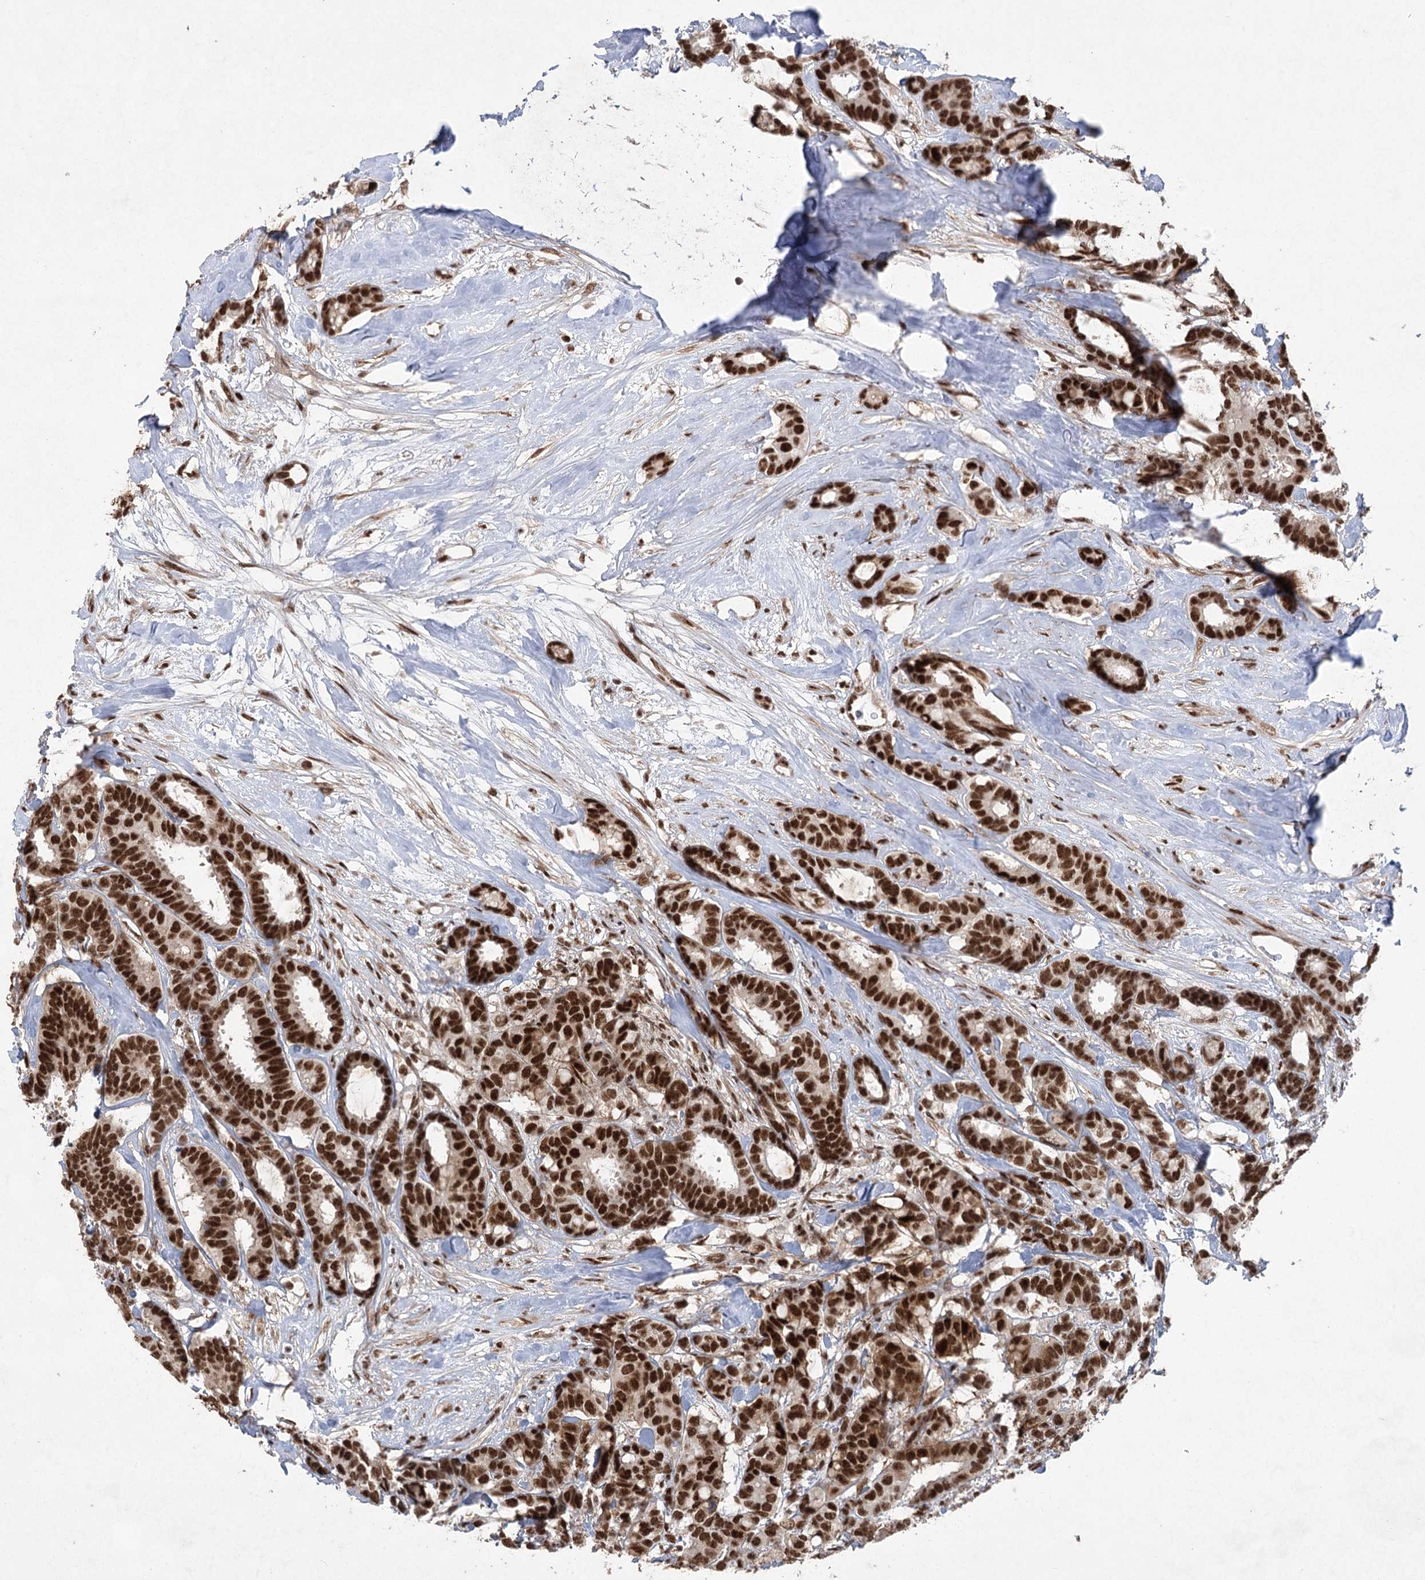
{"staining": {"intensity": "strong", "quantity": ">75%", "location": "nuclear"}, "tissue": "breast cancer", "cell_type": "Tumor cells", "image_type": "cancer", "snomed": [{"axis": "morphology", "description": "Duct carcinoma"}, {"axis": "topography", "description": "Breast"}], "caption": "Tumor cells show high levels of strong nuclear expression in about >75% of cells in breast infiltrating ductal carcinoma.", "gene": "ZCCHC8", "patient": {"sex": "female", "age": 87}}